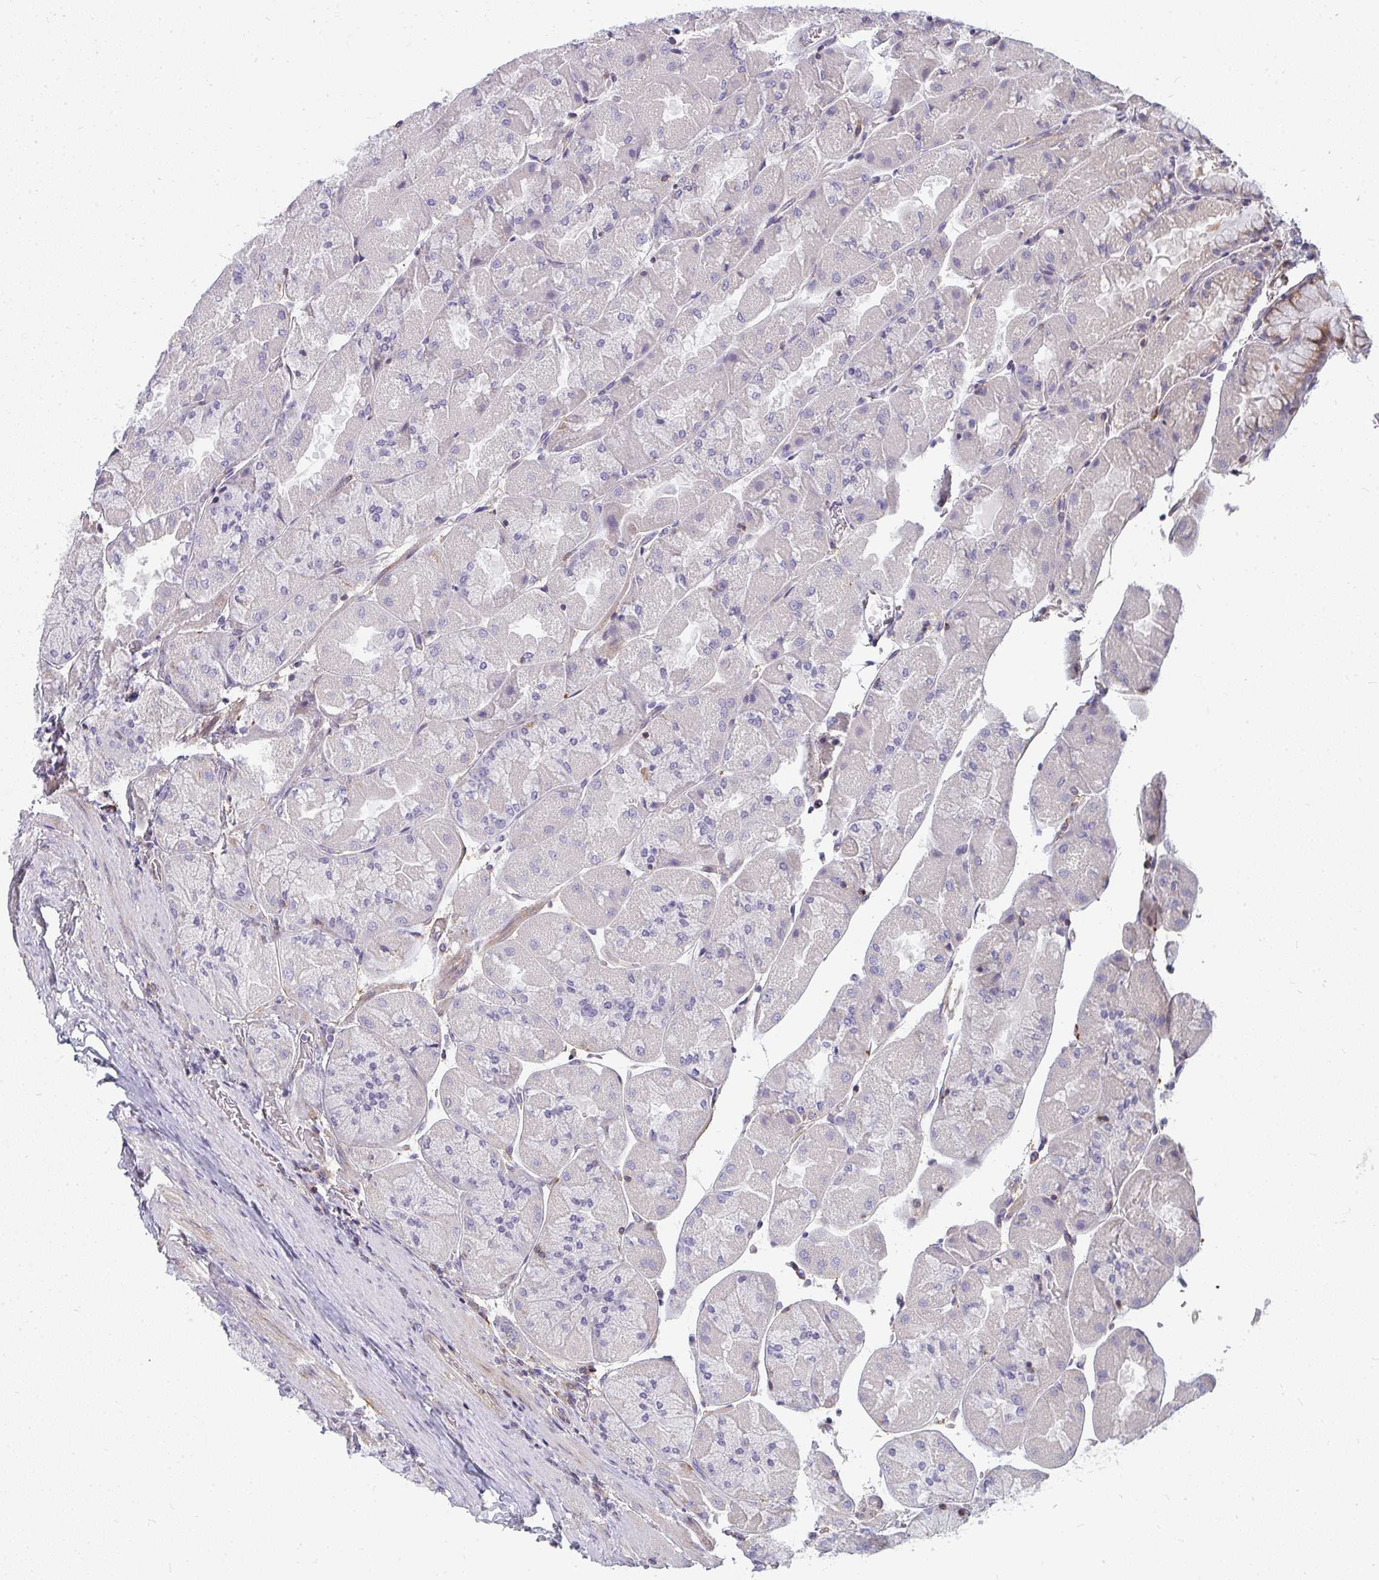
{"staining": {"intensity": "weak", "quantity": "<25%", "location": "cytoplasmic/membranous"}, "tissue": "stomach", "cell_type": "Glandular cells", "image_type": "normal", "snomed": [{"axis": "morphology", "description": "Normal tissue, NOS"}, {"axis": "topography", "description": "Stomach"}], "caption": "The immunohistochemistry micrograph has no significant positivity in glandular cells of stomach. The staining was performed using DAB to visualize the protein expression in brown, while the nuclei were stained in blue with hematoxylin (Magnification: 20x).", "gene": "CSF3R", "patient": {"sex": "female", "age": 61}}